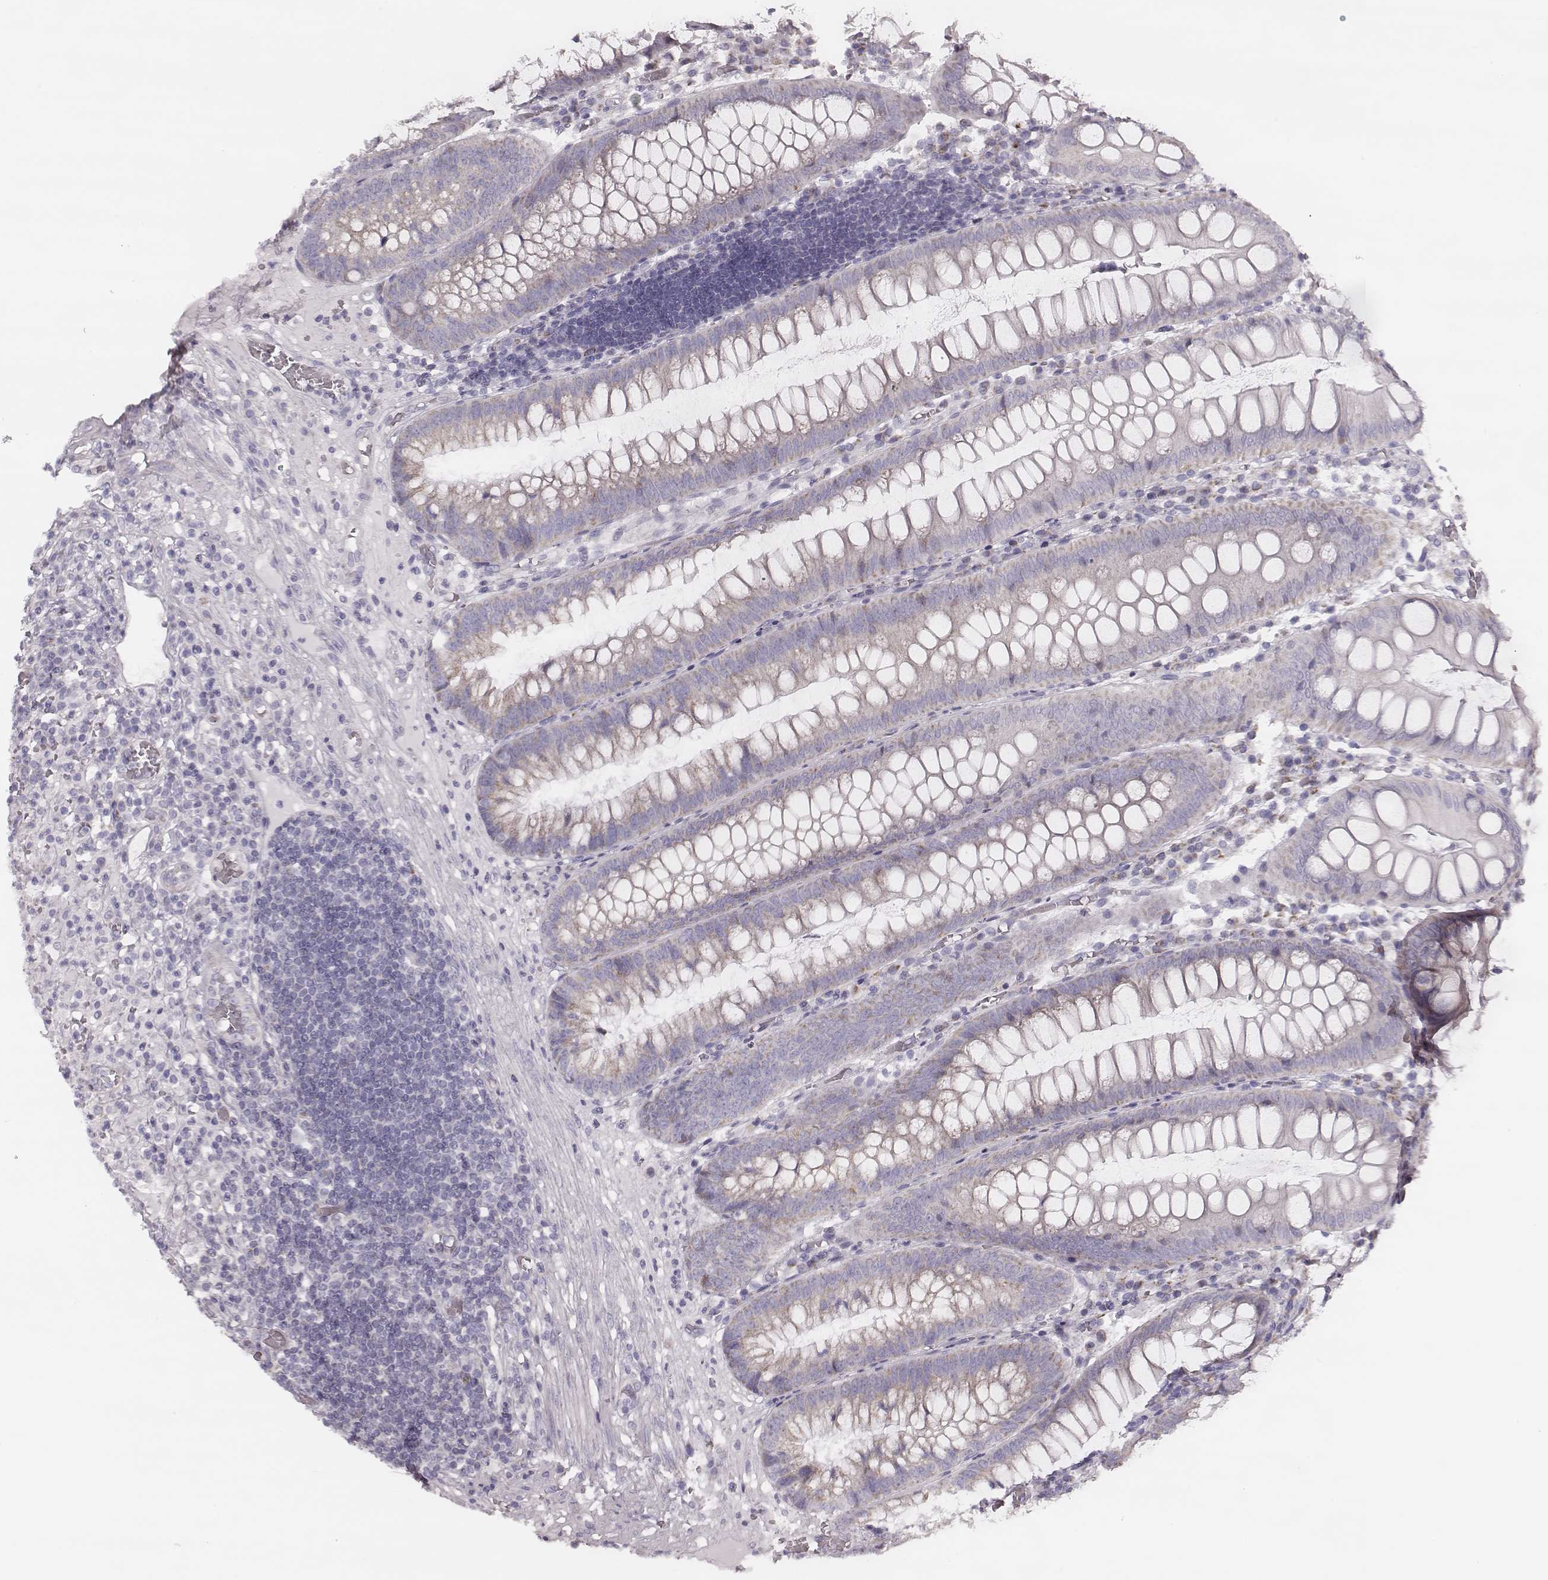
{"staining": {"intensity": "negative", "quantity": "none", "location": "none"}, "tissue": "appendix", "cell_type": "Glandular cells", "image_type": "normal", "snomed": [{"axis": "morphology", "description": "Normal tissue, NOS"}, {"axis": "morphology", "description": "Inflammation, NOS"}, {"axis": "topography", "description": "Appendix"}], "caption": "A photomicrograph of human appendix is negative for staining in glandular cells. (DAB immunohistochemistry with hematoxylin counter stain).", "gene": "UBL4B", "patient": {"sex": "male", "age": 16}}